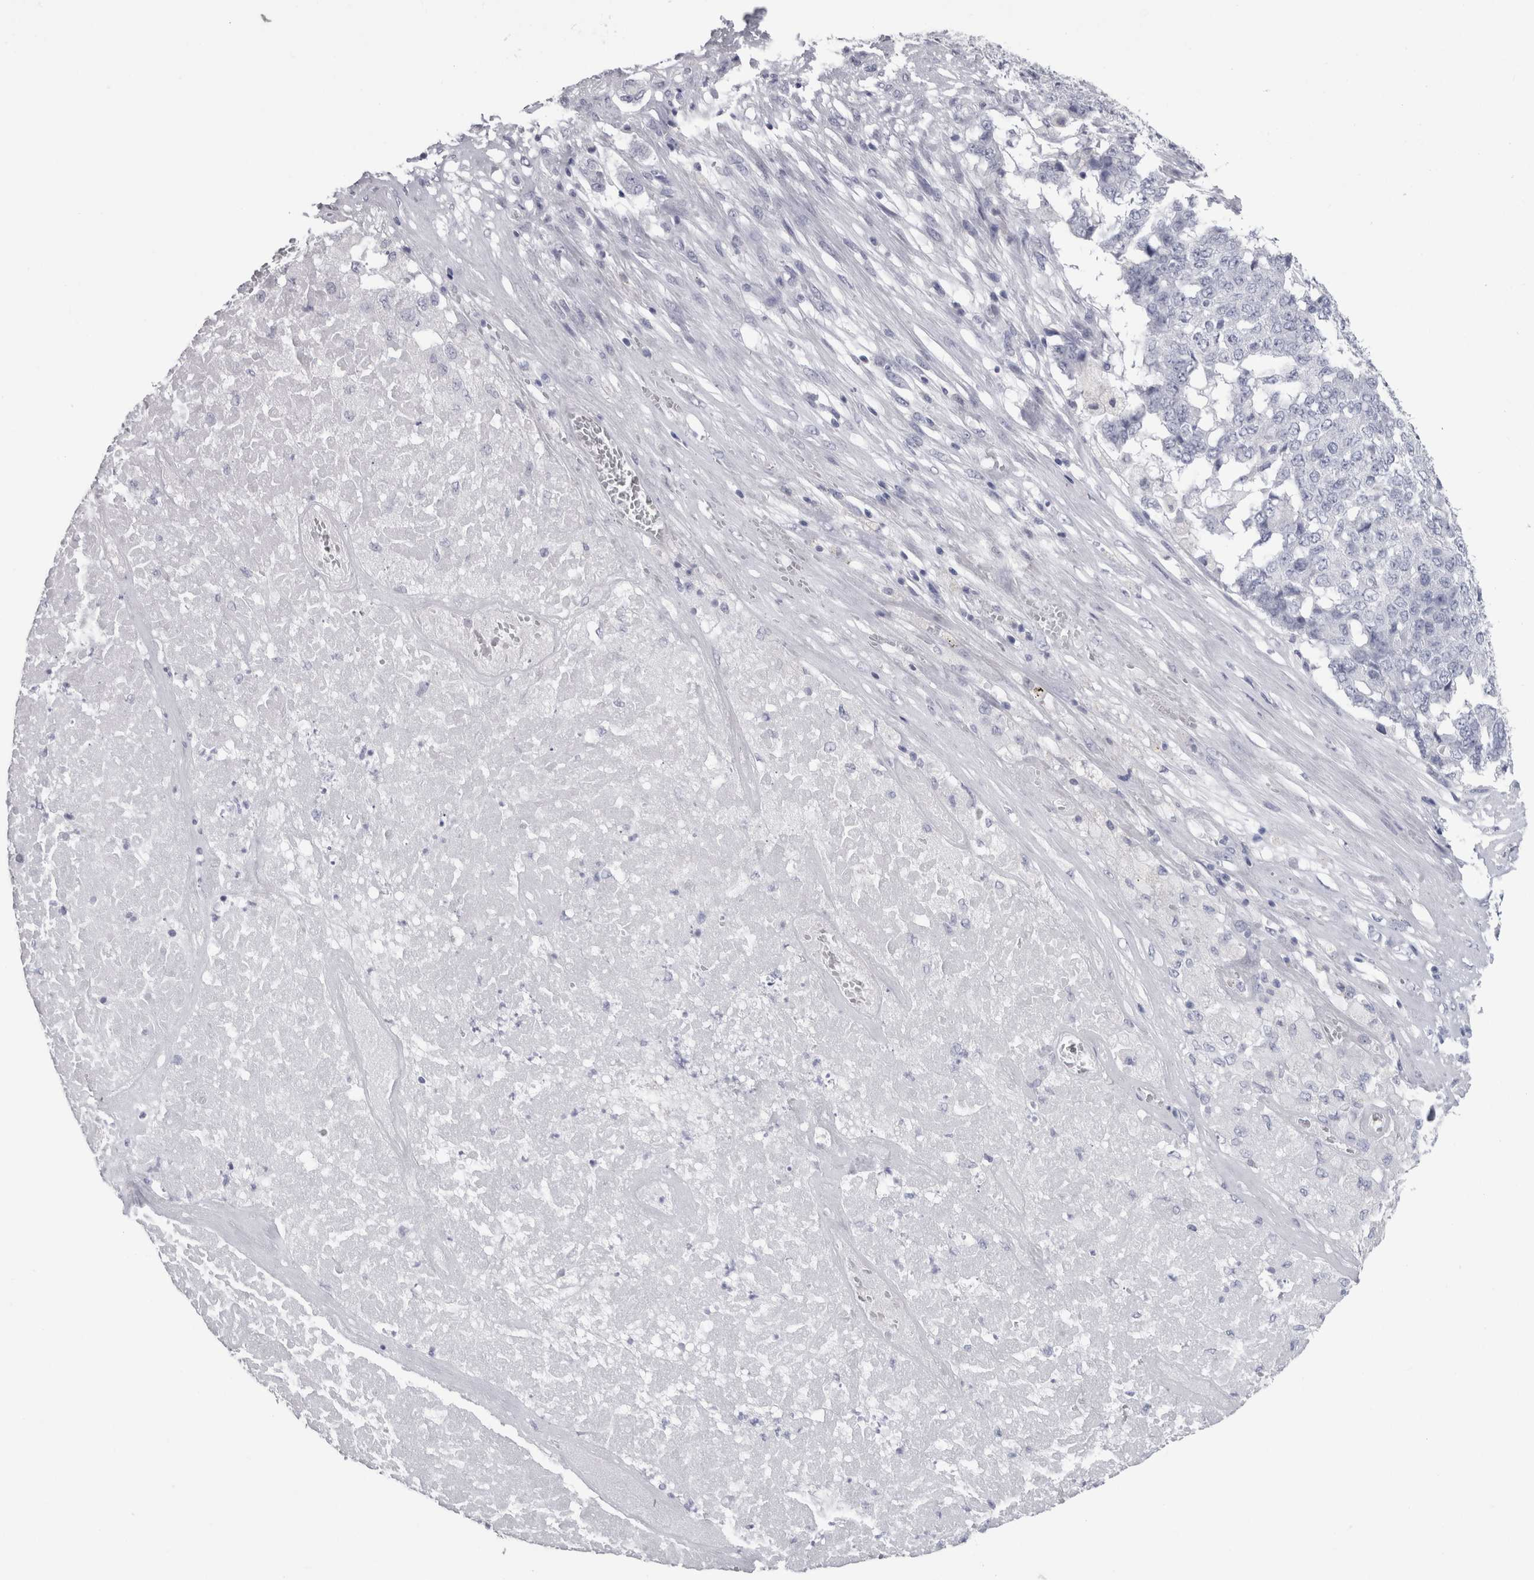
{"staining": {"intensity": "negative", "quantity": "none", "location": "none"}, "tissue": "pancreatic cancer", "cell_type": "Tumor cells", "image_type": "cancer", "snomed": [{"axis": "morphology", "description": "Adenocarcinoma, NOS"}, {"axis": "topography", "description": "Pancreas"}], "caption": "Immunohistochemical staining of pancreatic cancer (adenocarcinoma) shows no significant staining in tumor cells.", "gene": "PTH", "patient": {"sex": "male", "age": 50}}